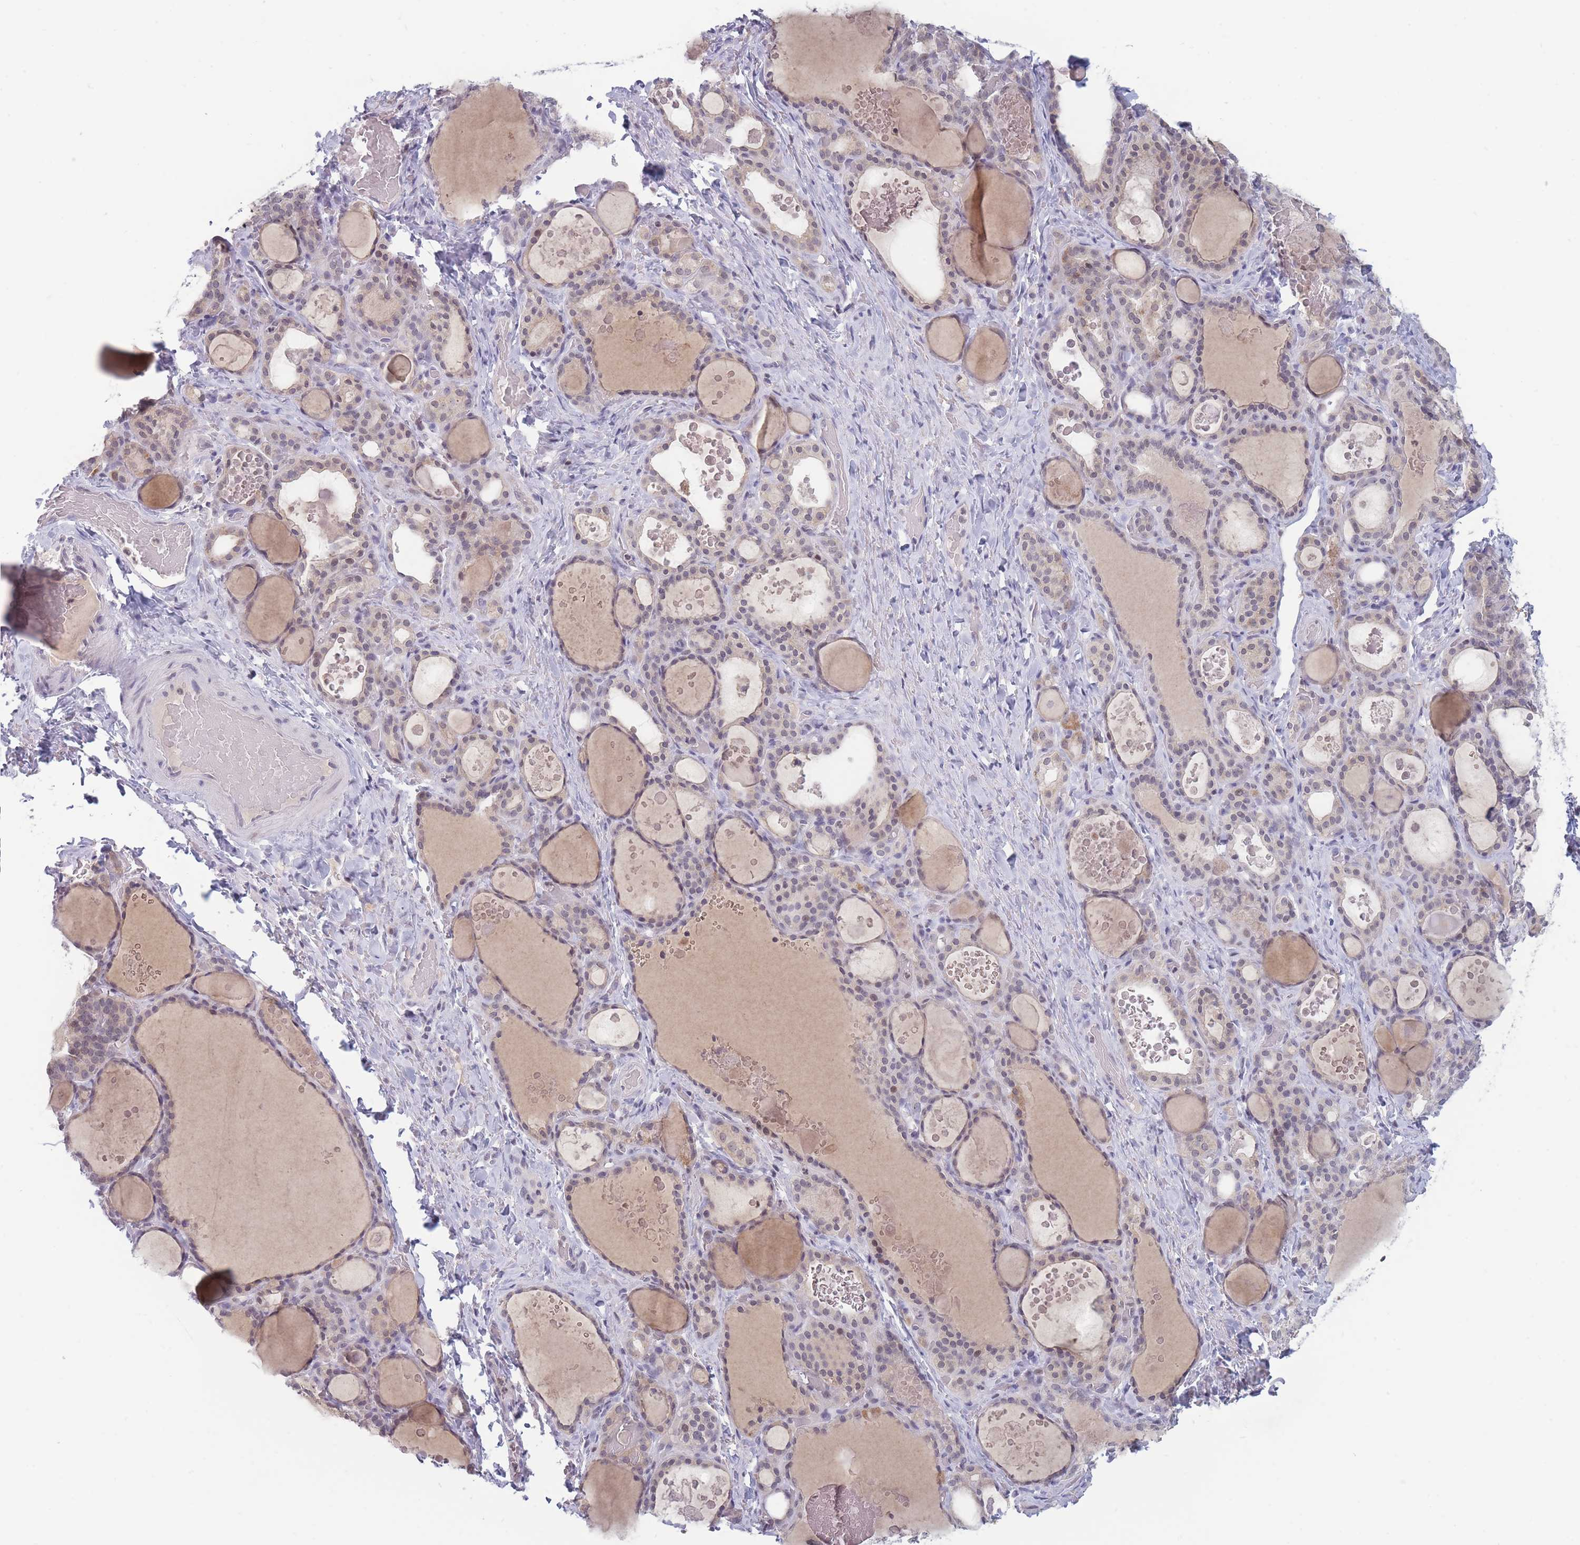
{"staining": {"intensity": "weak", "quantity": "<25%", "location": "nuclear"}, "tissue": "thyroid gland", "cell_type": "Glandular cells", "image_type": "normal", "snomed": [{"axis": "morphology", "description": "Normal tissue, NOS"}, {"axis": "topography", "description": "Thyroid gland"}], "caption": "The IHC image has no significant positivity in glandular cells of thyroid gland. (Stains: DAB (3,3'-diaminobenzidine) immunohistochemistry with hematoxylin counter stain, Microscopy: brightfield microscopy at high magnification).", "gene": "ARID3B", "patient": {"sex": "female", "age": 46}}